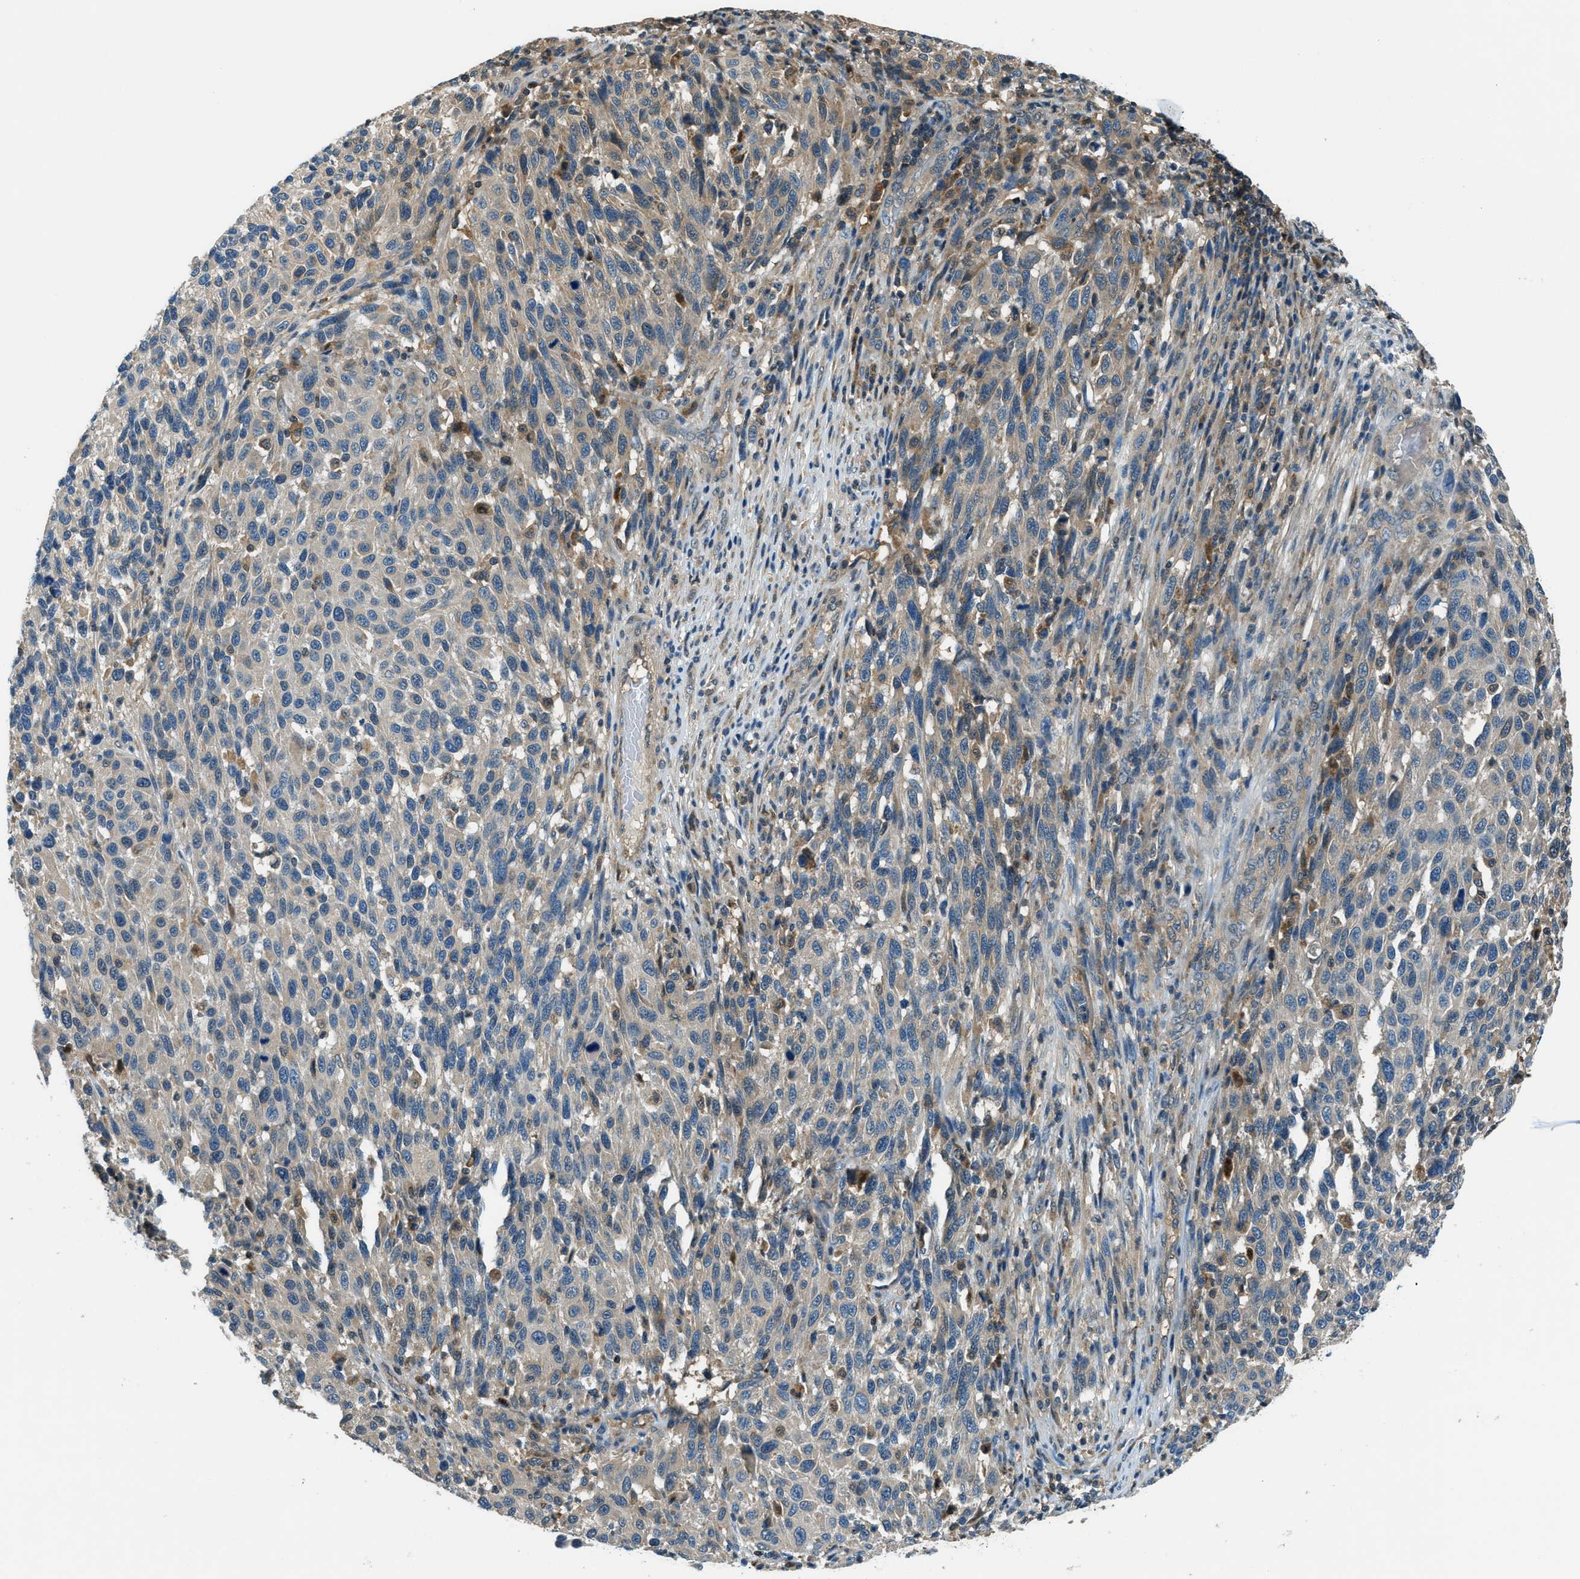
{"staining": {"intensity": "weak", "quantity": "<25%", "location": "cytoplasmic/membranous"}, "tissue": "melanoma", "cell_type": "Tumor cells", "image_type": "cancer", "snomed": [{"axis": "morphology", "description": "Malignant melanoma, Metastatic site"}, {"axis": "topography", "description": "Lymph node"}], "caption": "Melanoma stained for a protein using IHC shows no staining tumor cells.", "gene": "HEBP2", "patient": {"sex": "male", "age": 61}}